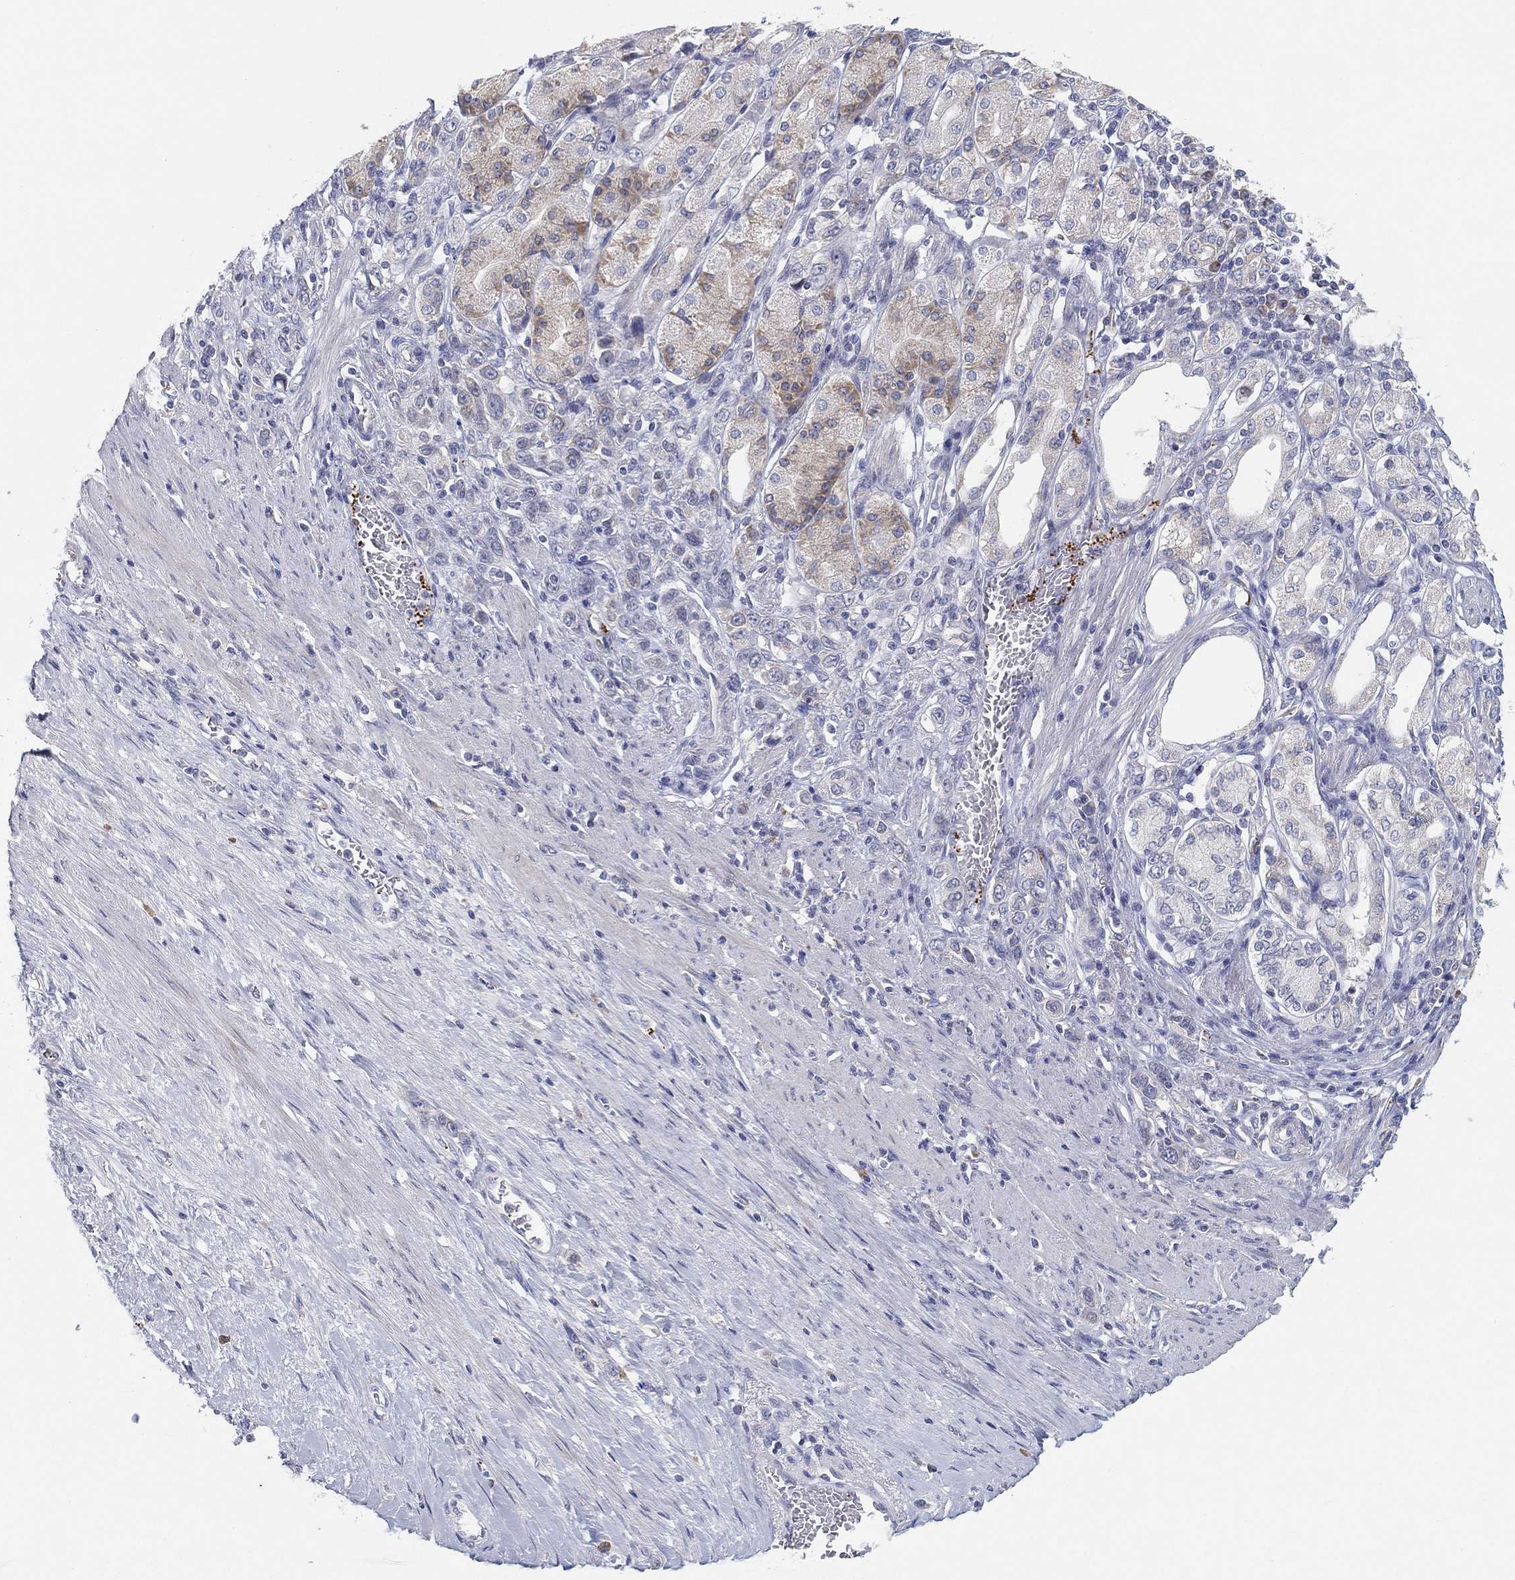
{"staining": {"intensity": "weak", "quantity": "<25%", "location": "cytoplasmic/membranous"}, "tissue": "stomach cancer", "cell_type": "Tumor cells", "image_type": "cancer", "snomed": [{"axis": "morphology", "description": "Normal tissue, NOS"}, {"axis": "morphology", "description": "Adenocarcinoma, NOS"}, {"axis": "morphology", "description": "Adenocarcinoma, High grade"}, {"axis": "topography", "description": "Stomach, upper"}, {"axis": "topography", "description": "Stomach"}], "caption": "A photomicrograph of stomach cancer stained for a protein displays no brown staining in tumor cells. (Immunohistochemistry (ihc), brightfield microscopy, high magnification).", "gene": "TMEM40", "patient": {"sex": "female", "age": 65}}